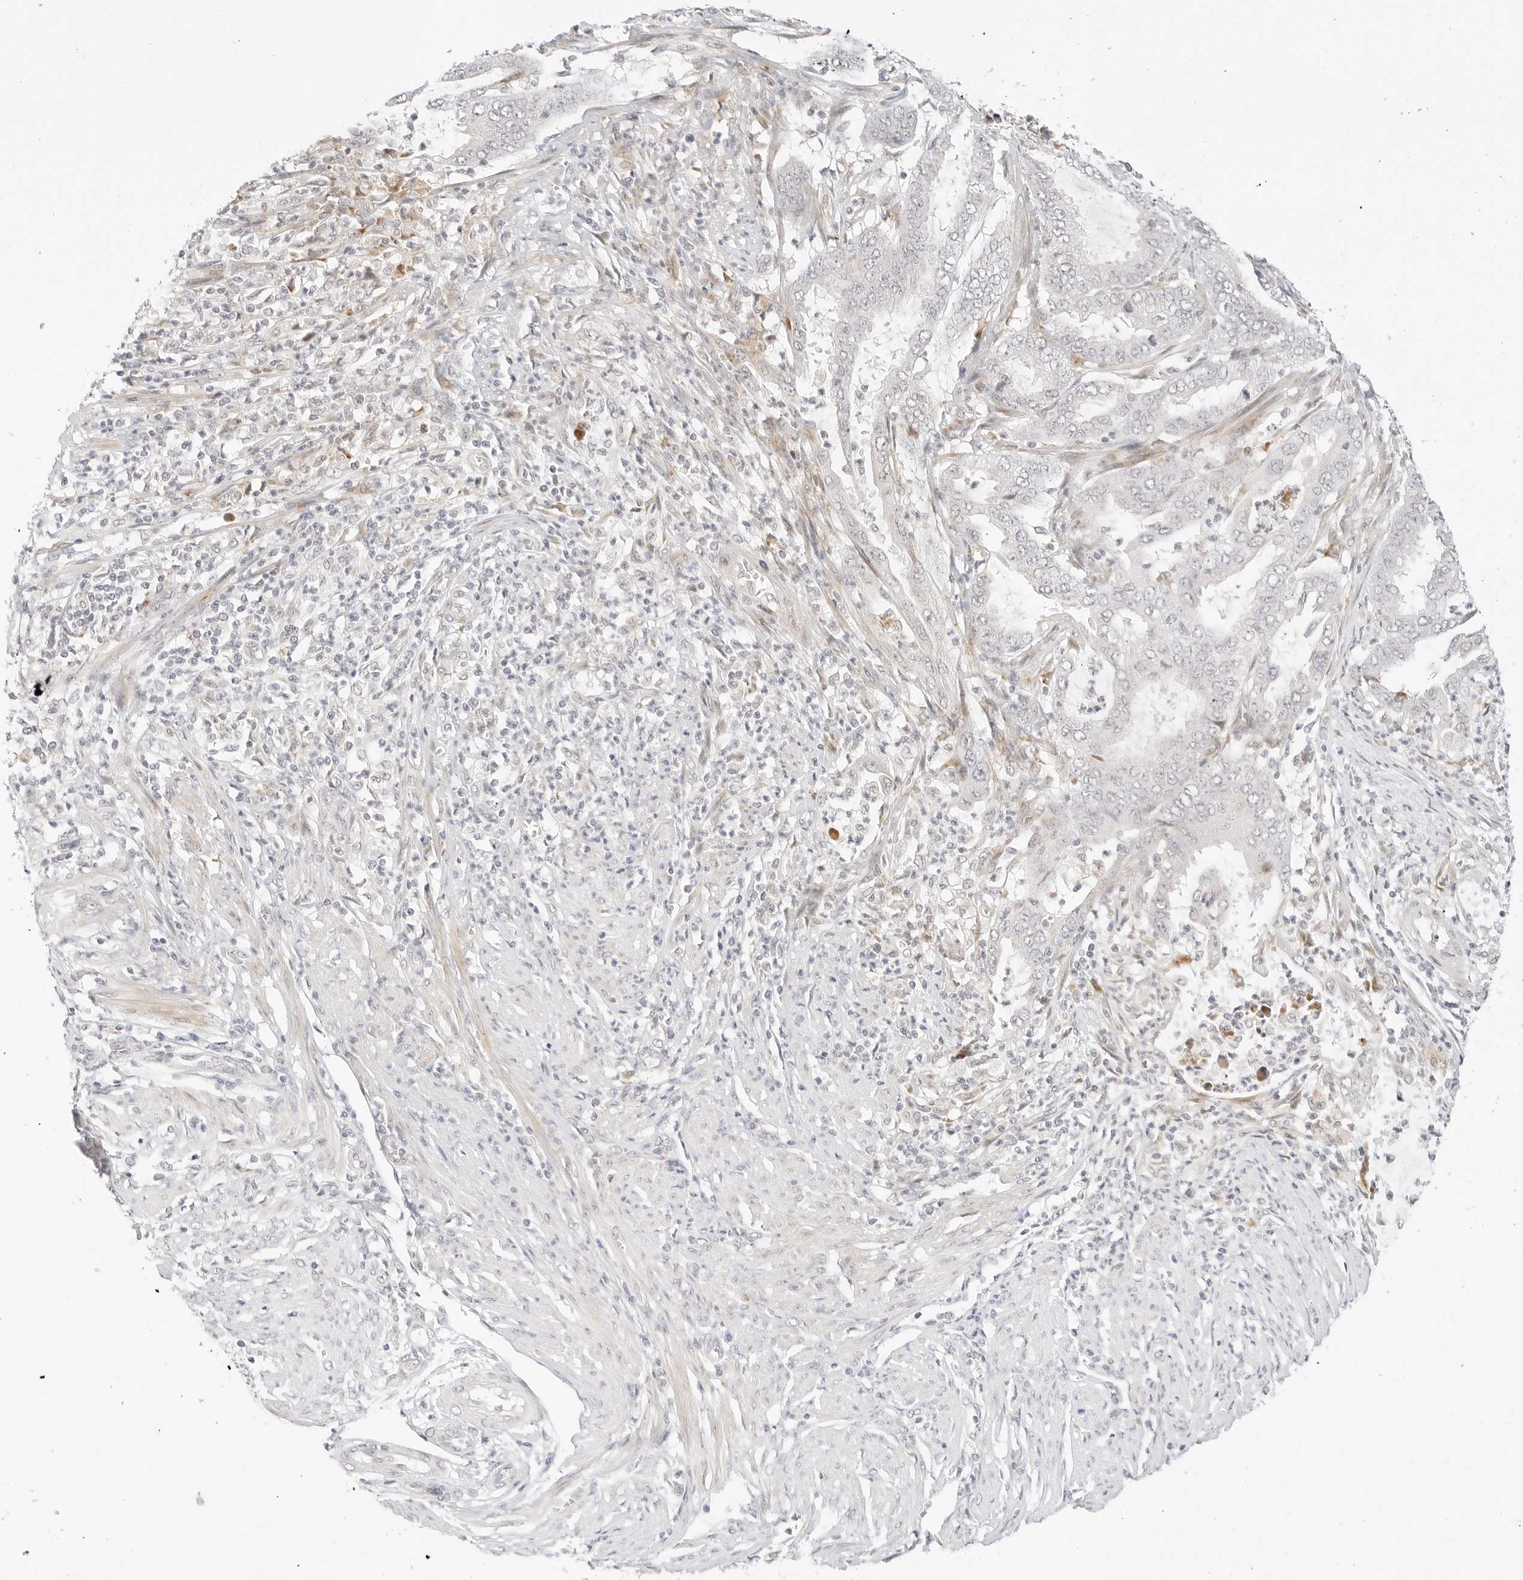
{"staining": {"intensity": "negative", "quantity": "none", "location": "none"}, "tissue": "endometrial cancer", "cell_type": "Tumor cells", "image_type": "cancer", "snomed": [{"axis": "morphology", "description": "Adenocarcinoma, NOS"}, {"axis": "topography", "description": "Endometrium"}], "caption": "Endometrial adenocarcinoma was stained to show a protein in brown. There is no significant positivity in tumor cells. The staining was performed using DAB to visualize the protein expression in brown, while the nuclei were stained in blue with hematoxylin (Magnification: 20x).", "gene": "XKR4", "patient": {"sex": "female", "age": 51}}